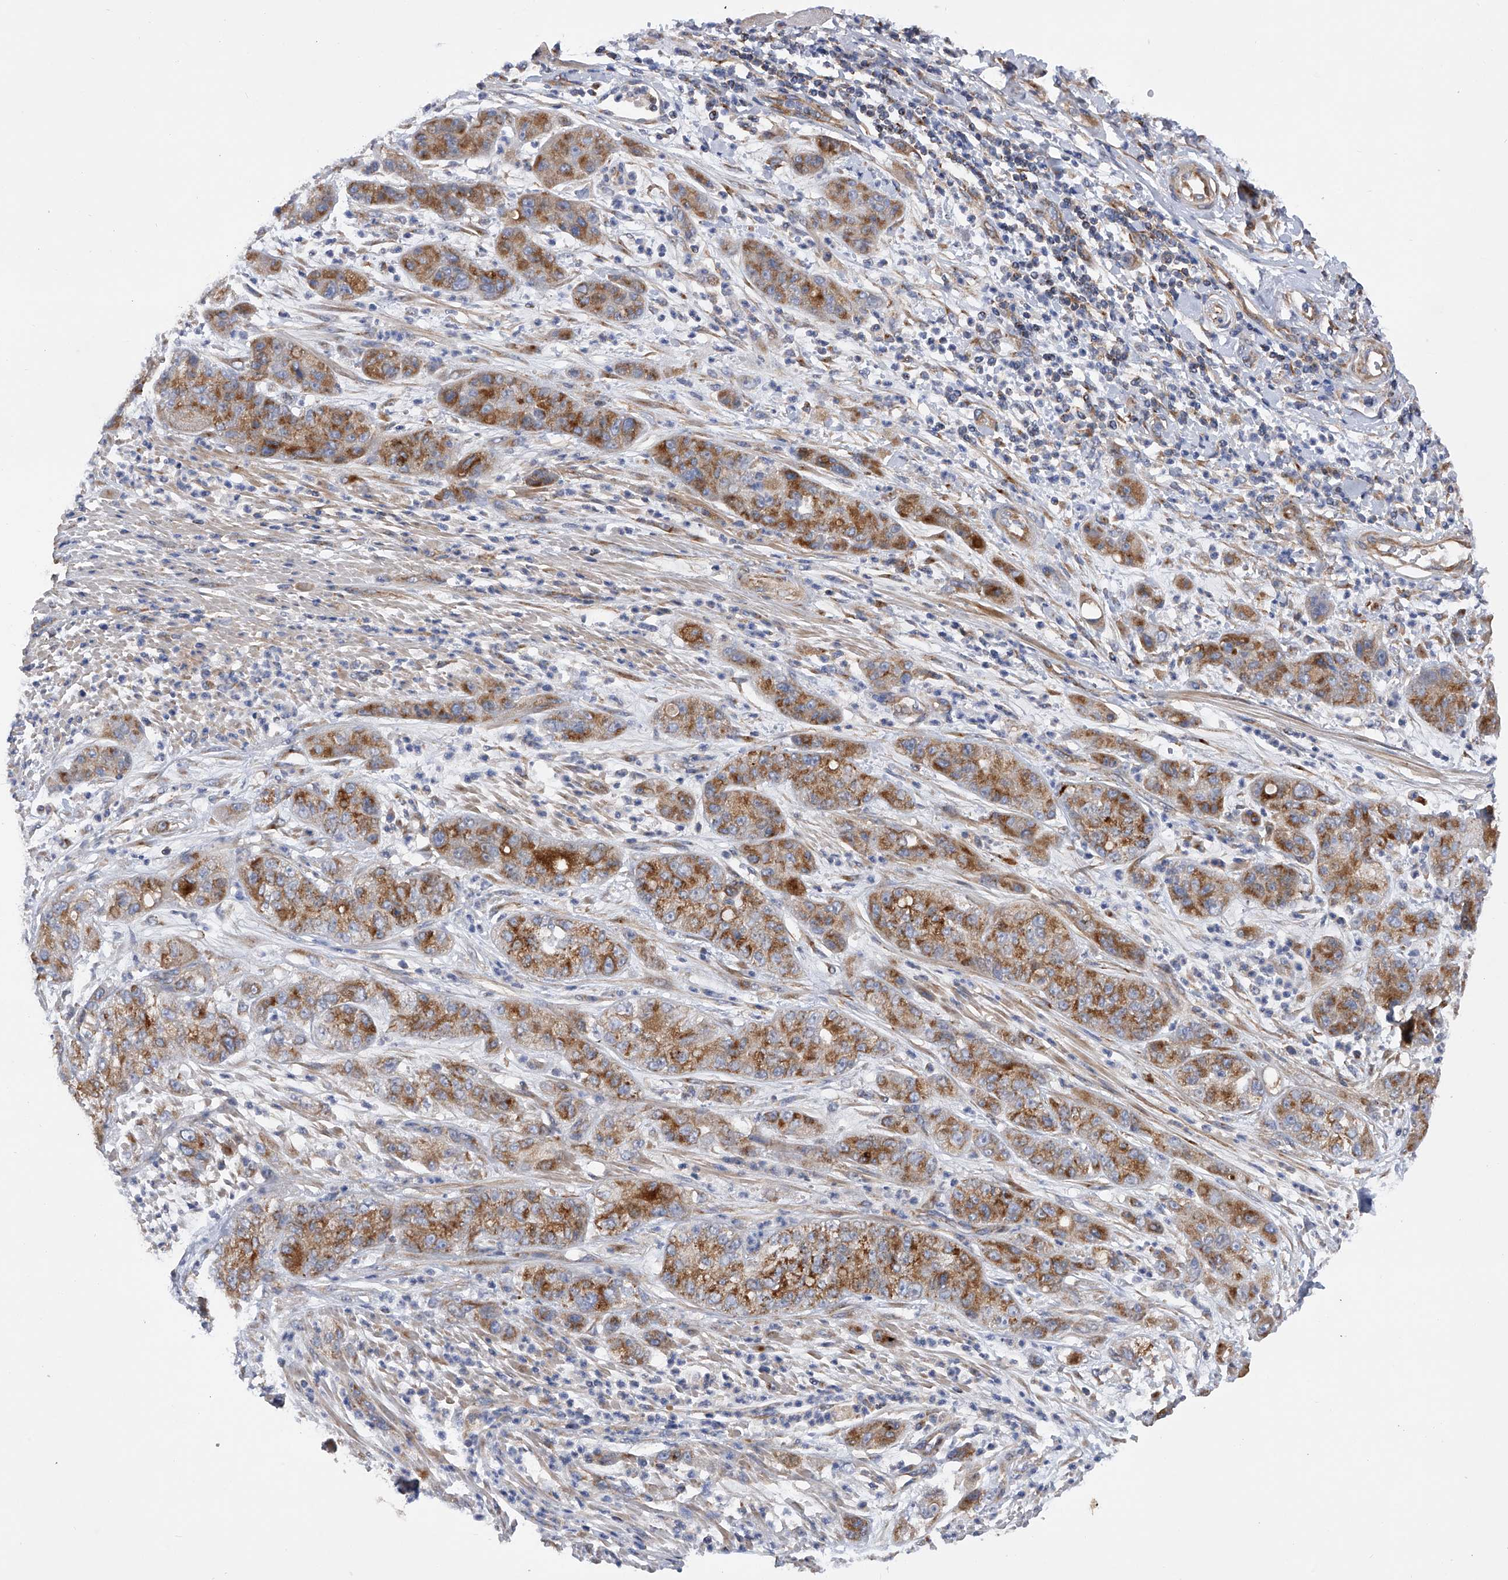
{"staining": {"intensity": "moderate", "quantity": ">75%", "location": "cytoplasmic/membranous"}, "tissue": "pancreatic cancer", "cell_type": "Tumor cells", "image_type": "cancer", "snomed": [{"axis": "morphology", "description": "Adenocarcinoma, NOS"}, {"axis": "topography", "description": "Pancreas"}], "caption": "Approximately >75% of tumor cells in human pancreatic adenocarcinoma exhibit moderate cytoplasmic/membranous protein positivity as visualized by brown immunohistochemical staining.", "gene": "PDSS2", "patient": {"sex": "female", "age": 78}}